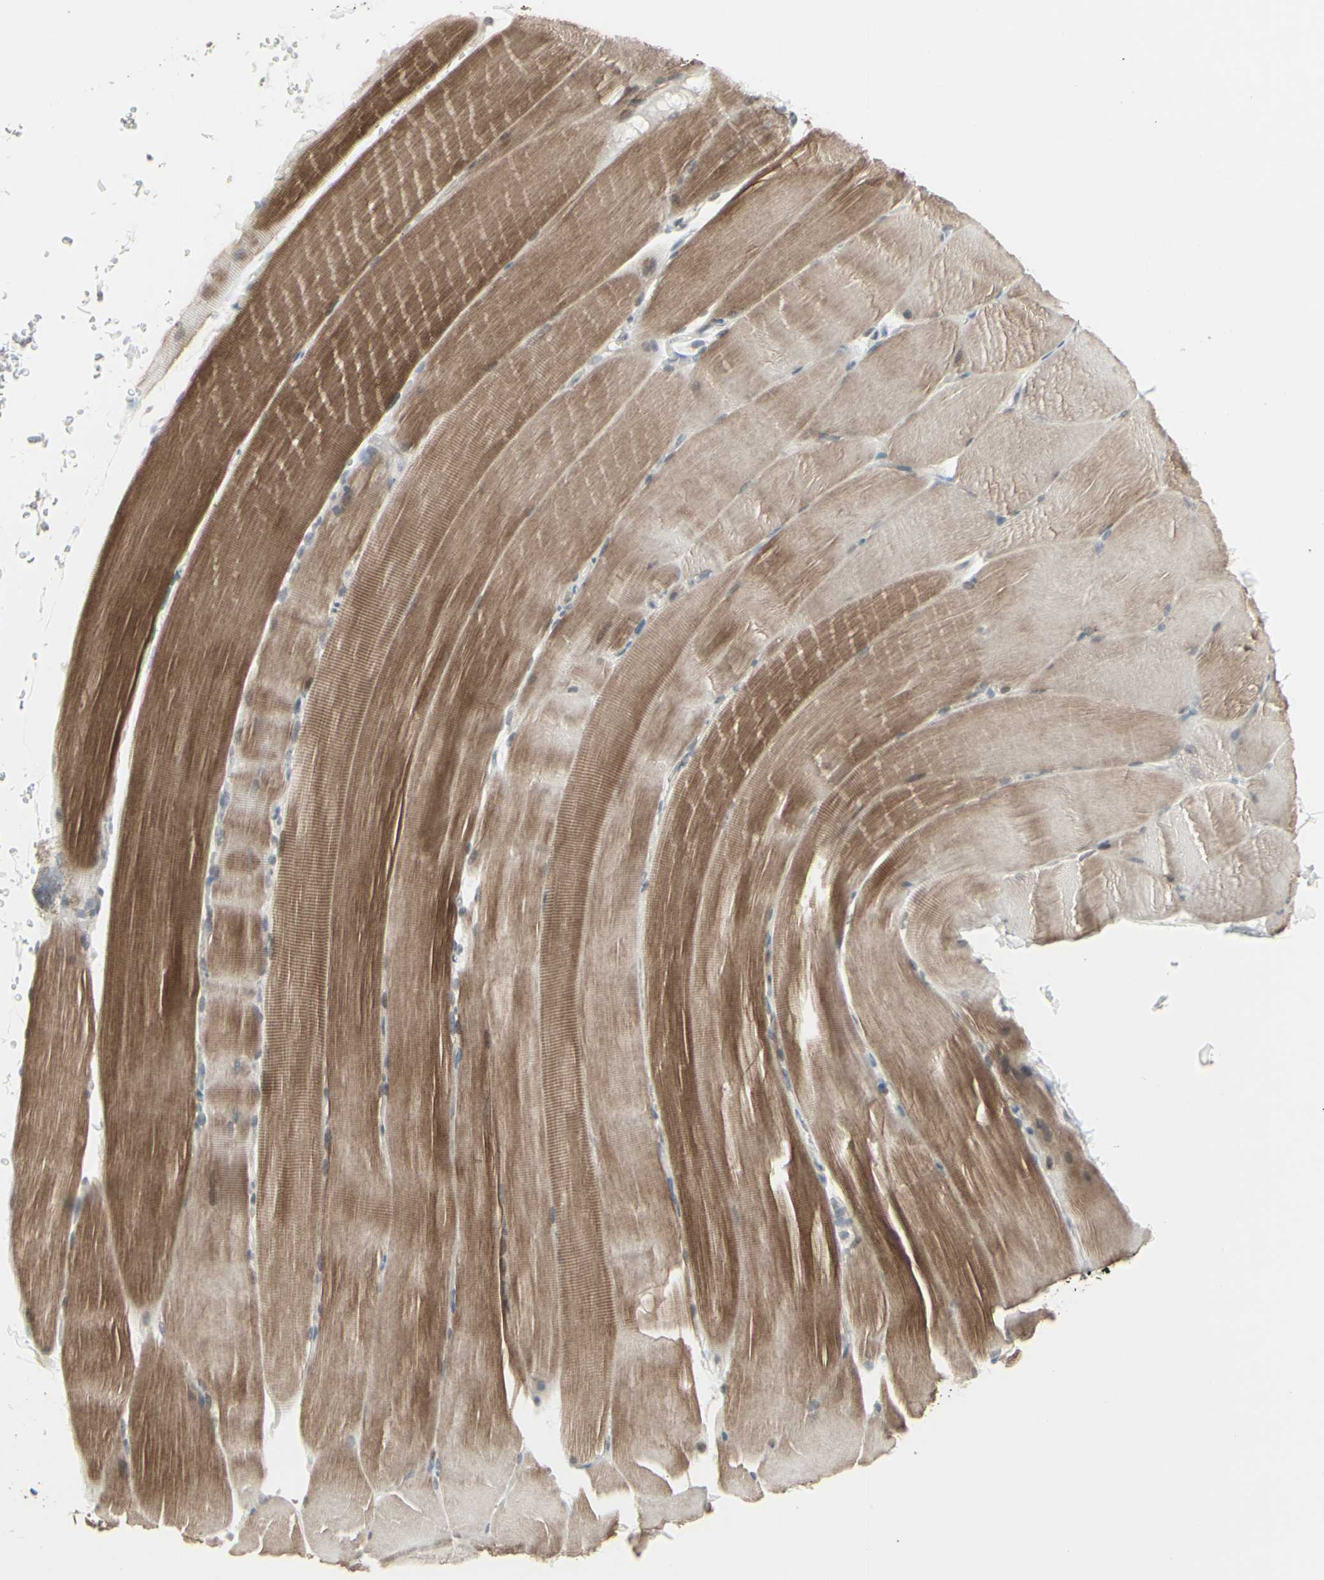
{"staining": {"intensity": "moderate", "quantity": "25%-75%", "location": "cytoplasmic/membranous"}, "tissue": "skeletal muscle", "cell_type": "Myocytes", "image_type": "normal", "snomed": [{"axis": "morphology", "description": "Normal tissue, NOS"}, {"axis": "topography", "description": "Skeletal muscle"}, {"axis": "topography", "description": "Parathyroid gland"}], "caption": "Immunohistochemistry micrograph of benign skeletal muscle: skeletal muscle stained using IHC shows medium levels of moderate protein expression localized specifically in the cytoplasmic/membranous of myocytes, appearing as a cytoplasmic/membranous brown color.", "gene": "SAMSN1", "patient": {"sex": "female", "age": 37}}